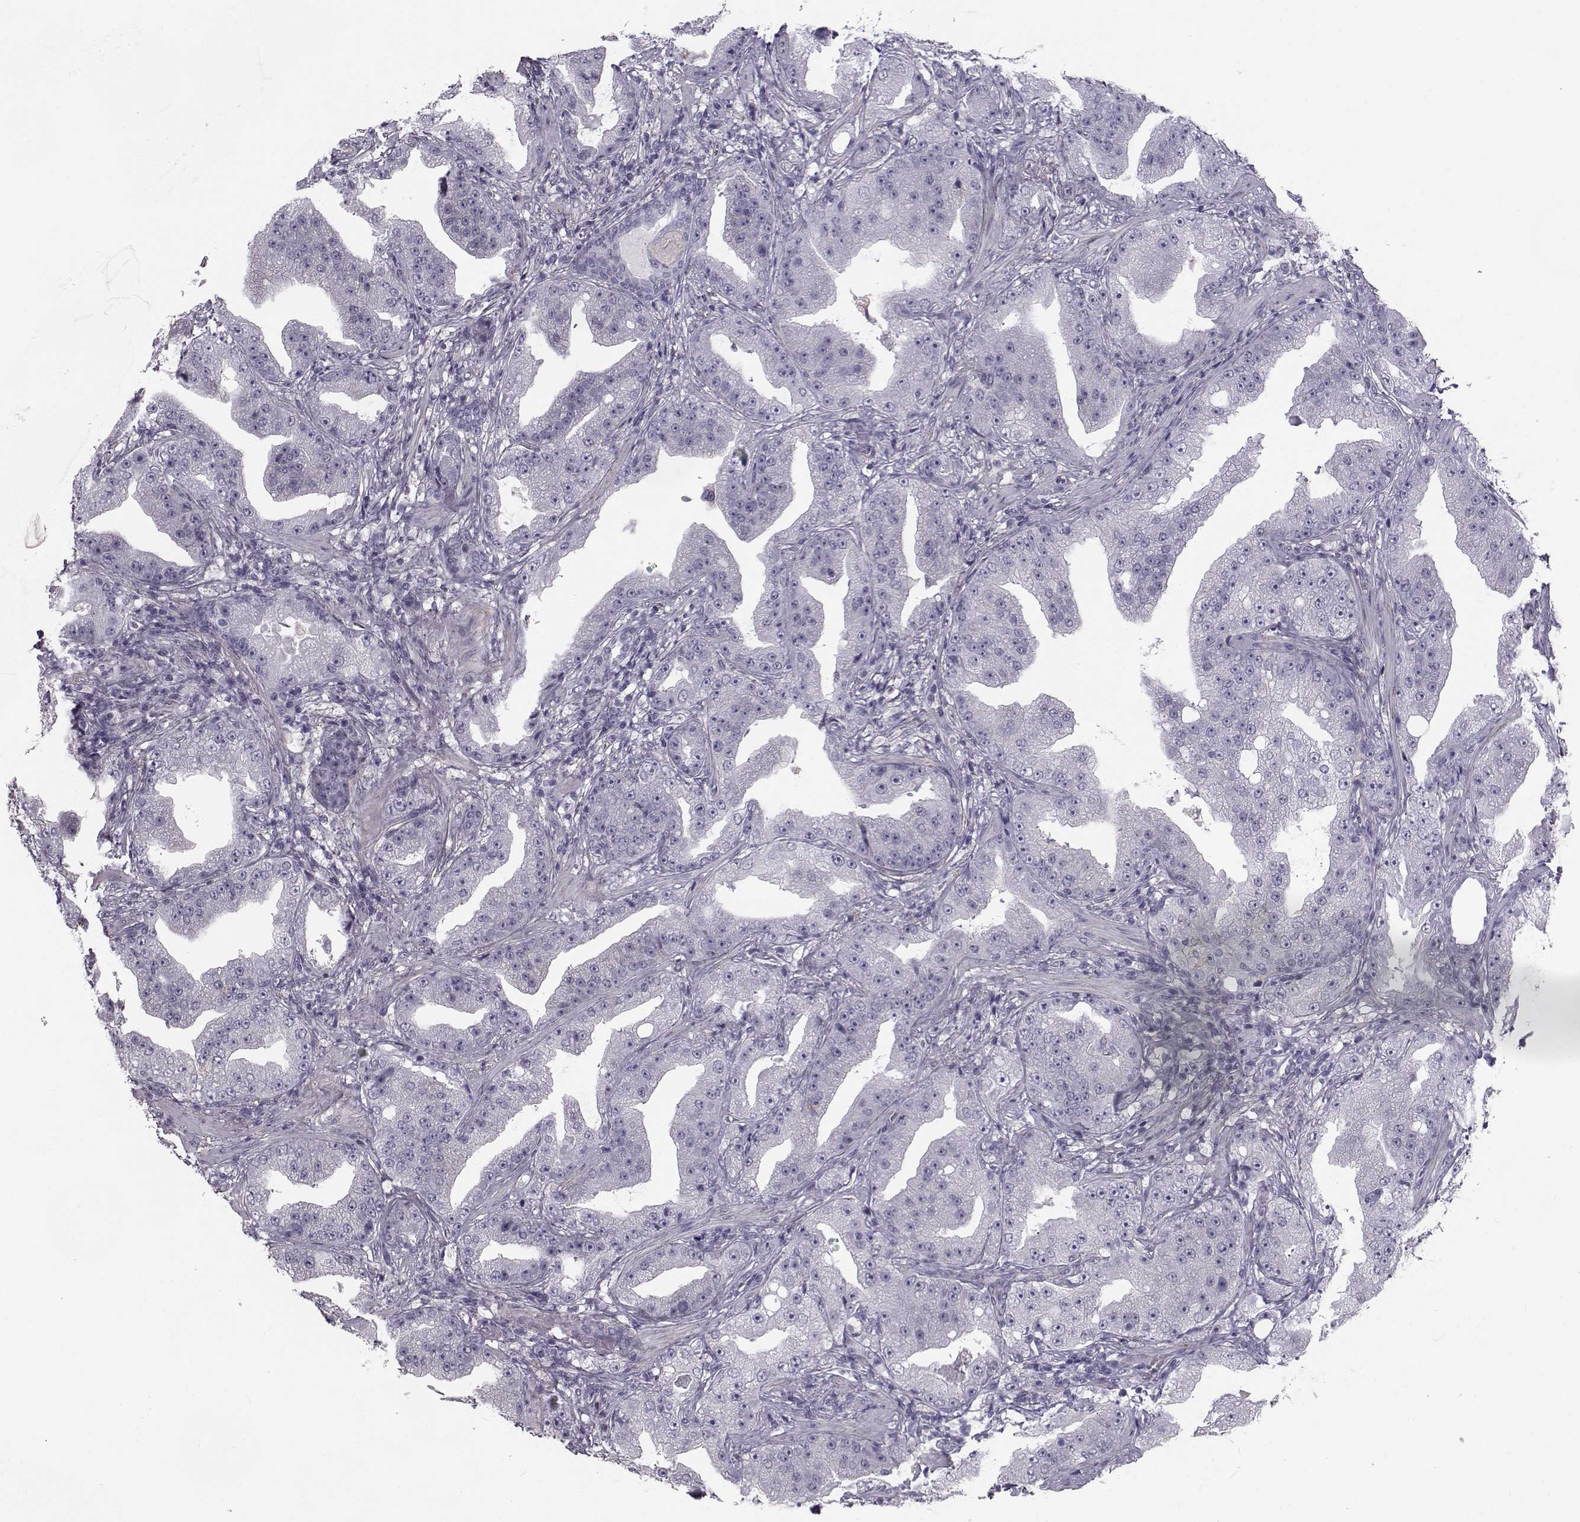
{"staining": {"intensity": "negative", "quantity": "none", "location": "none"}, "tissue": "prostate cancer", "cell_type": "Tumor cells", "image_type": "cancer", "snomed": [{"axis": "morphology", "description": "Adenocarcinoma, Low grade"}, {"axis": "topography", "description": "Prostate"}], "caption": "High magnification brightfield microscopy of adenocarcinoma (low-grade) (prostate) stained with DAB (3,3'-diaminobenzidine) (brown) and counterstained with hematoxylin (blue): tumor cells show no significant expression.", "gene": "SPDYE4", "patient": {"sex": "male", "age": 62}}